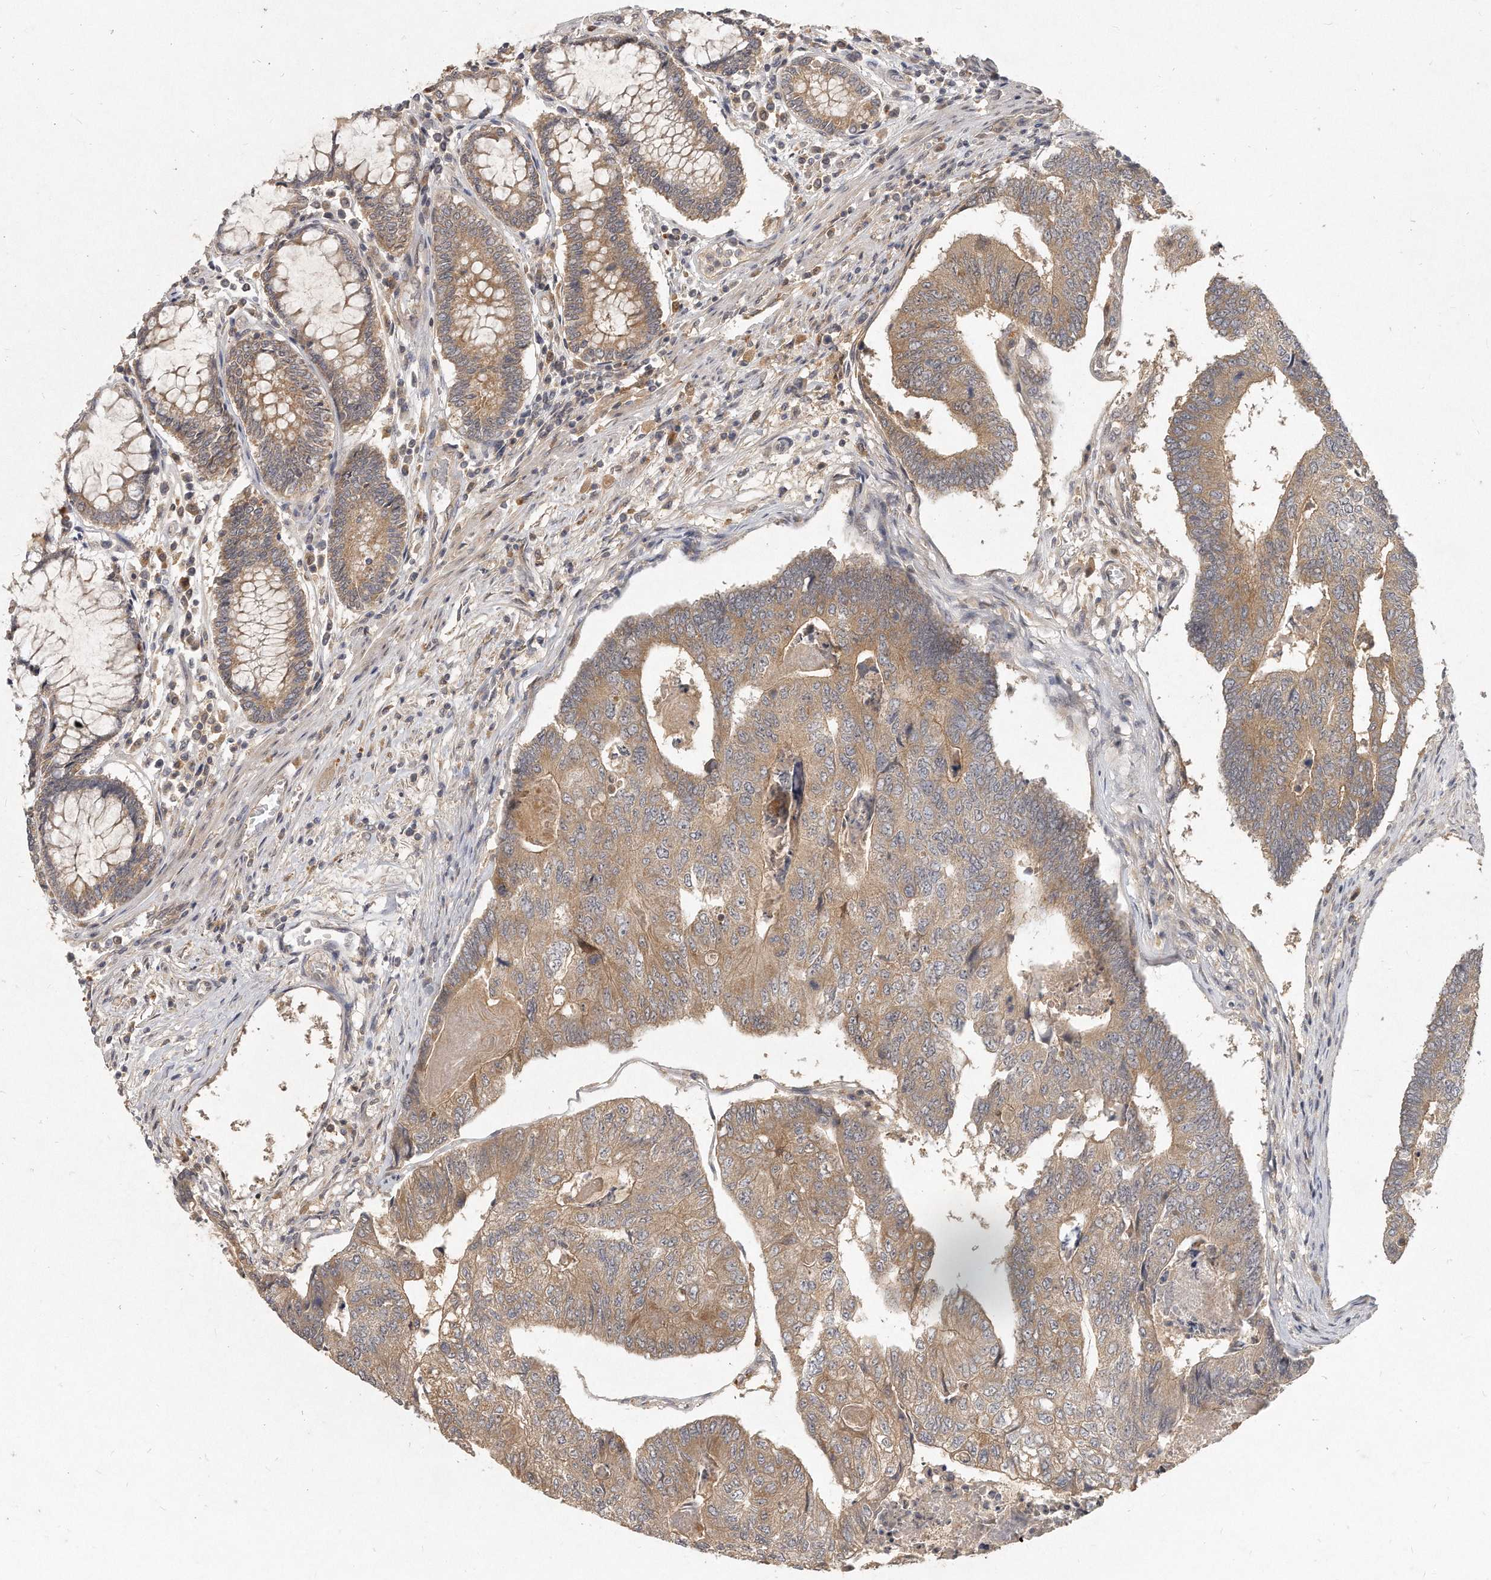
{"staining": {"intensity": "moderate", "quantity": ">75%", "location": "cytoplasmic/membranous"}, "tissue": "colorectal cancer", "cell_type": "Tumor cells", "image_type": "cancer", "snomed": [{"axis": "morphology", "description": "Adenocarcinoma, NOS"}, {"axis": "topography", "description": "Colon"}], "caption": "Brown immunohistochemical staining in colorectal cancer (adenocarcinoma) displays moderate cytoplasmic/membranous expression in approximately >75% of tumor cells.", "gene": "LGALS8", "patient": {"sex": "female", "age": 67}}